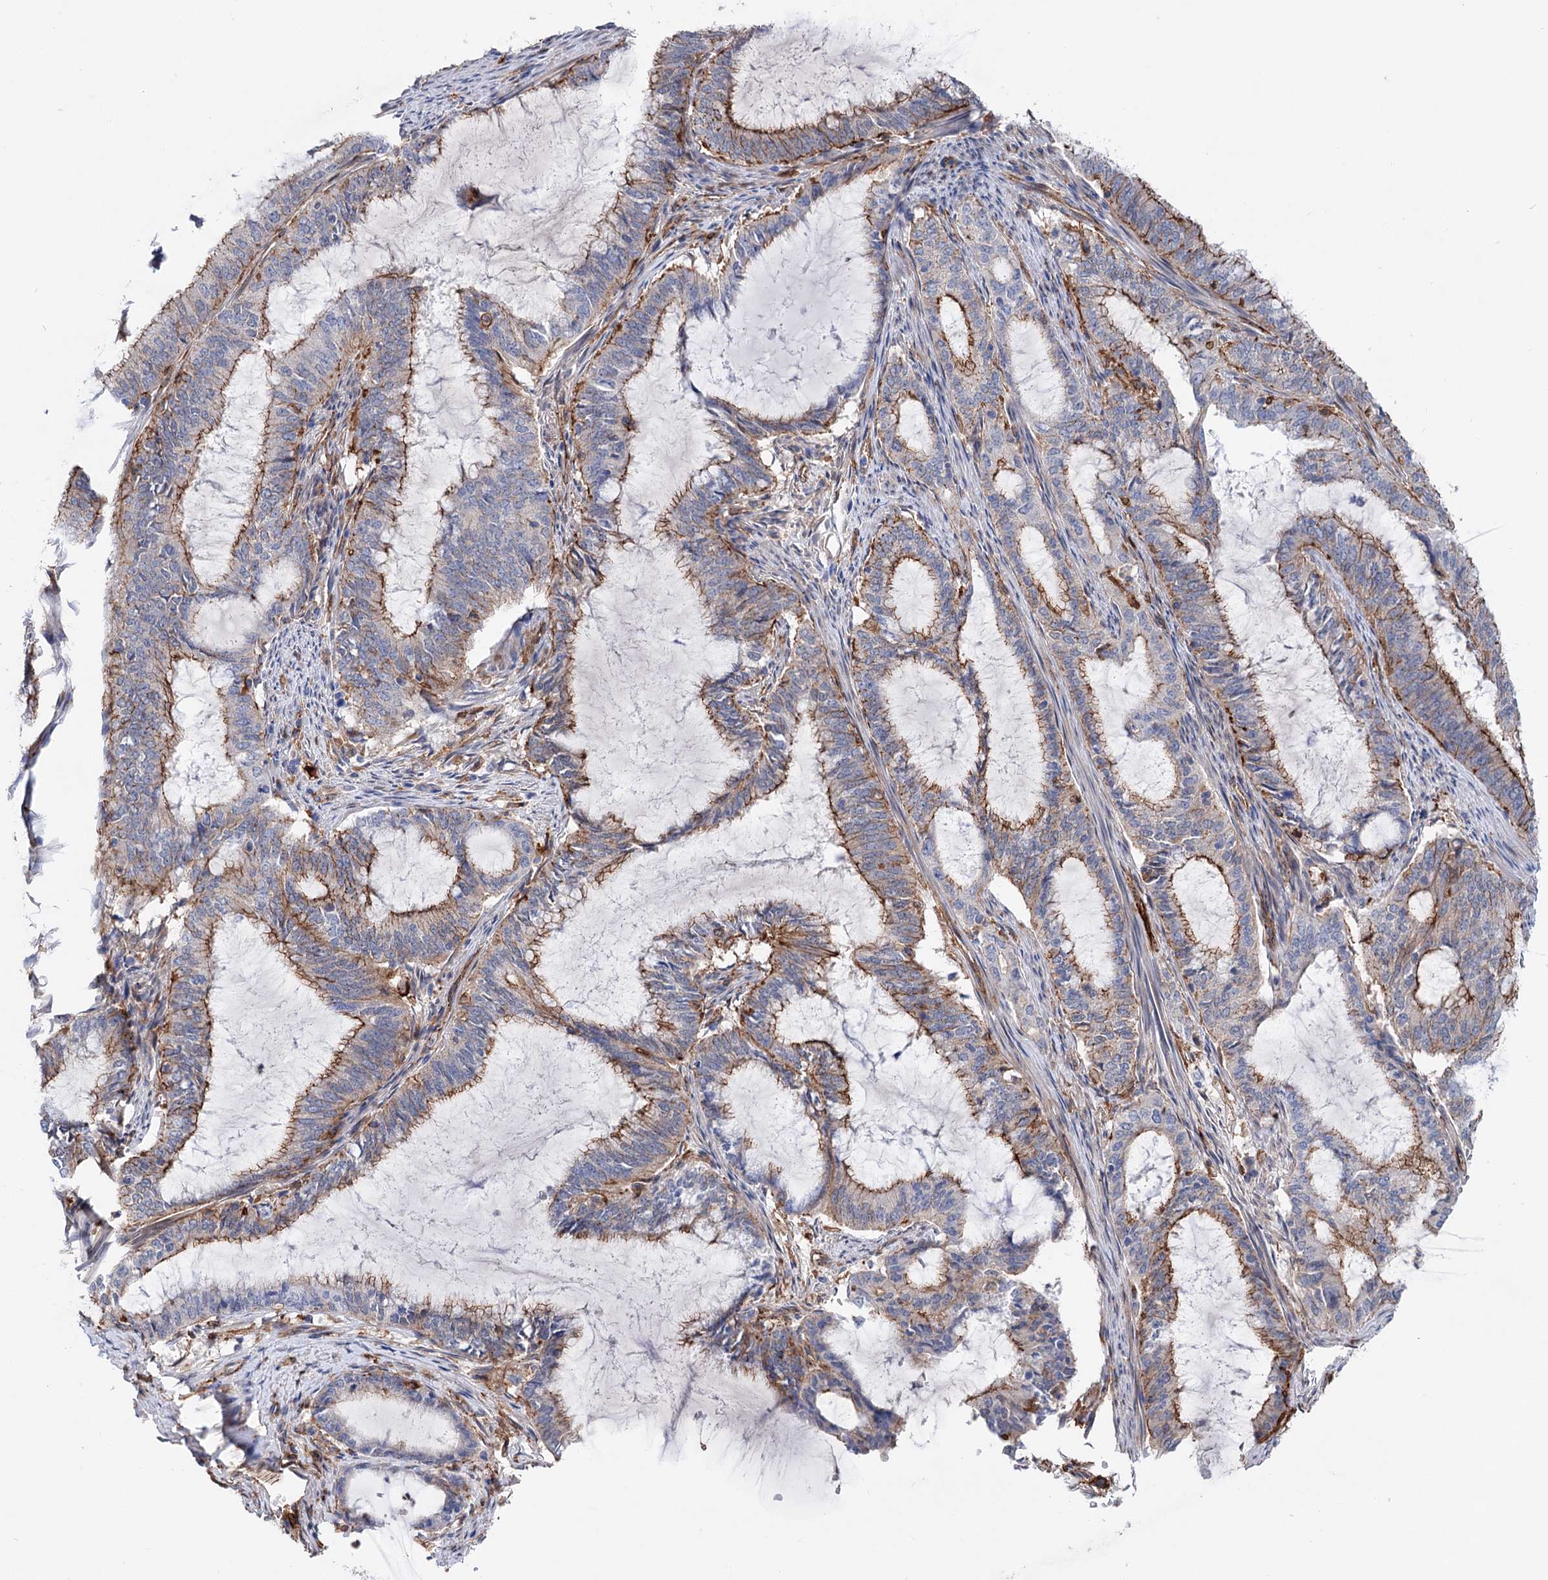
{"staining": {"intensity": "moderate", "quantity": "25%-75%", "location": "cytoplasmic/membranous"}, "tissue": "endometrial cancer", "cell_type": "Tumor cells", "image_type": "cancer", "snomed": [{"axis": "morphology", "description": "Adenocarcinoma, NOS"}, {"axis": "topography", "description": "Endometrium"}], "caption": "A high-resolution photomicrograph shows IHC staining of adenocarcinoma (endometrial), which shows moderate cytoplasmic/membranous positivity in approximately 25%-75% of tumor cells.", "gene": "TMTC3", "patient": {"sex": "female", "age": 51}}